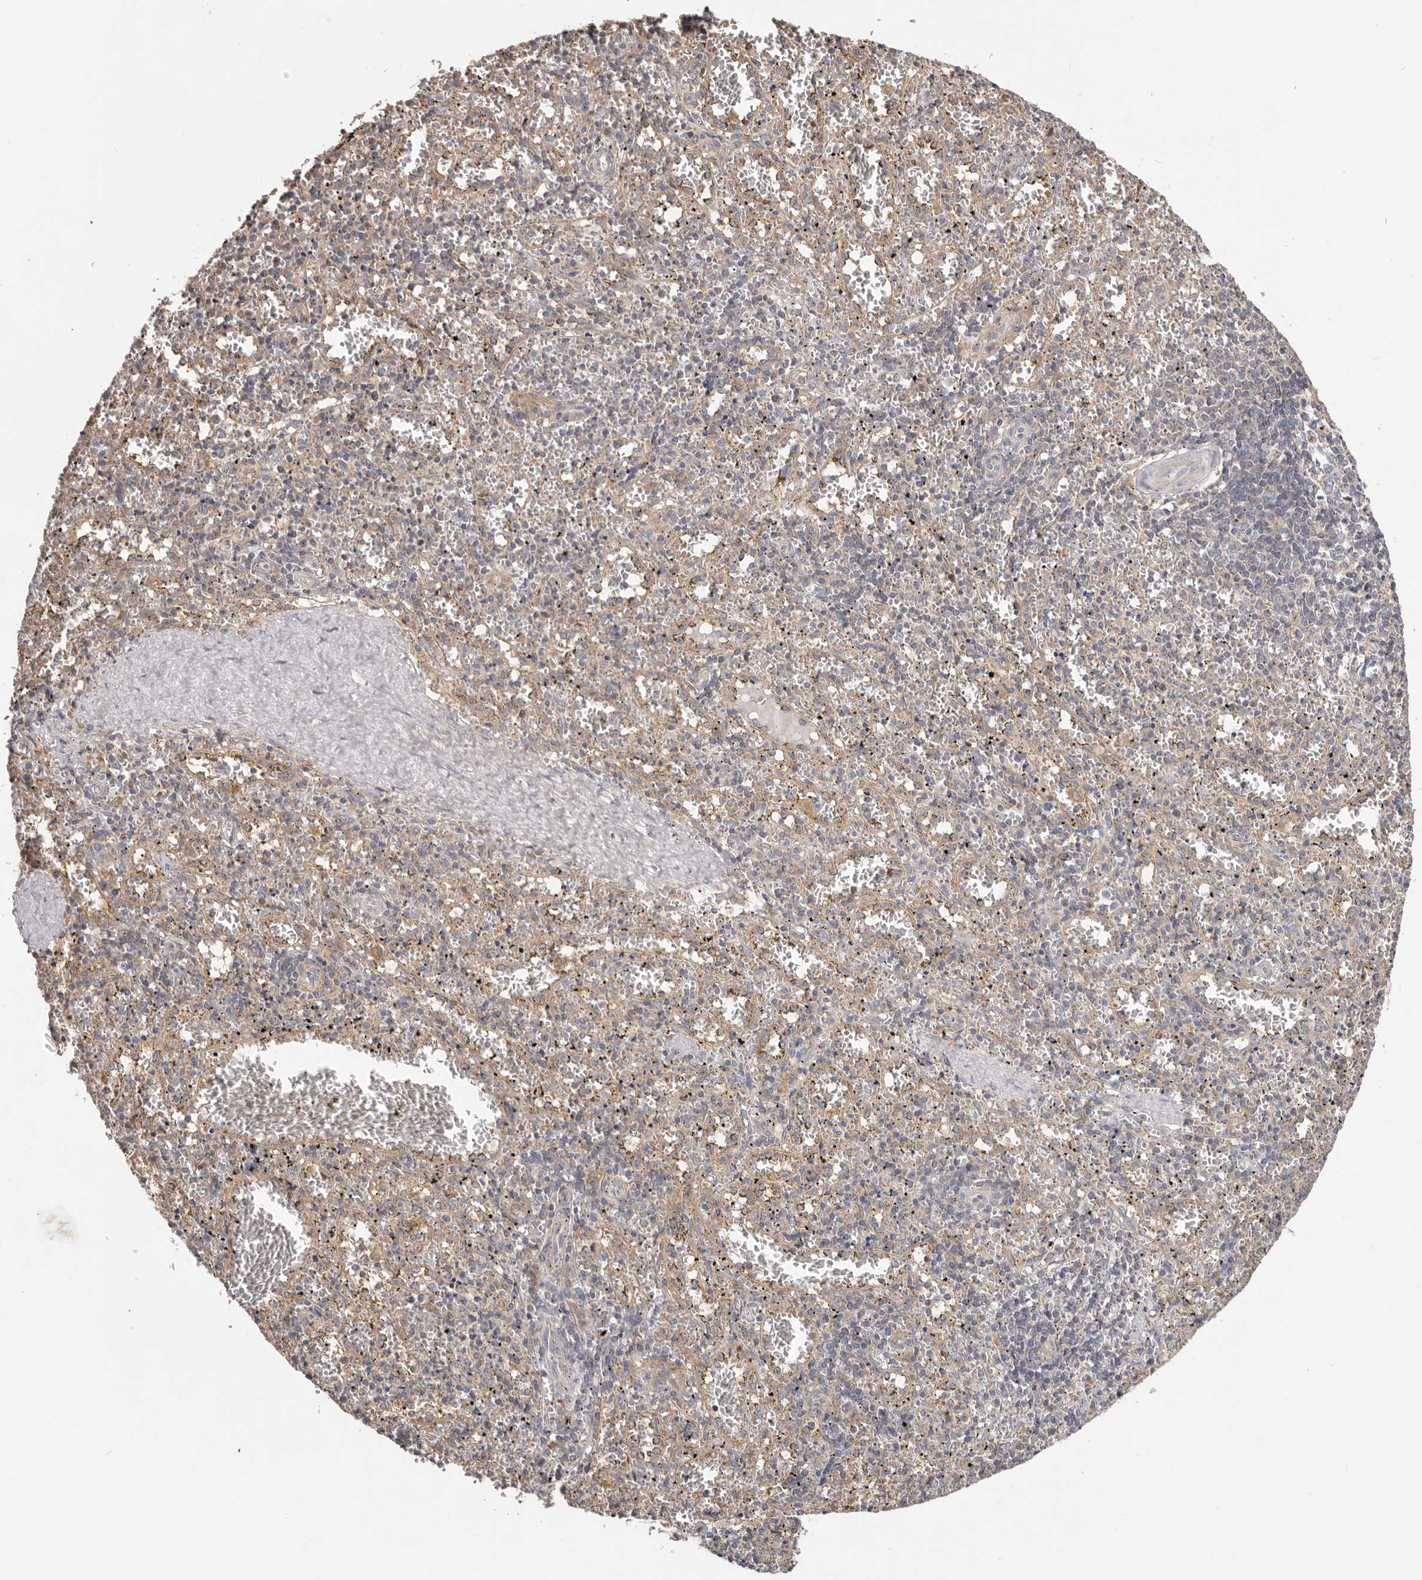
{"staining": {"intensity": "weak", "quantity": "<25%", "location": "cytoplasmic/membranous"}, "tissue": "spleen", "cell_type": "Cells in red pulp", "image_type": "normal", "snomed": [{"axis": "morphology", "description": "Normal tissue, NOS"}, {"axis": "topography", "description": "Spleen"}], "caption": "This is an immunohistochemistry micrograph of unremarkable human spleen. There is no staining in cells in red pulp.", "gene": "LRP6", "patient": {"sex": "male", "age": 11}}